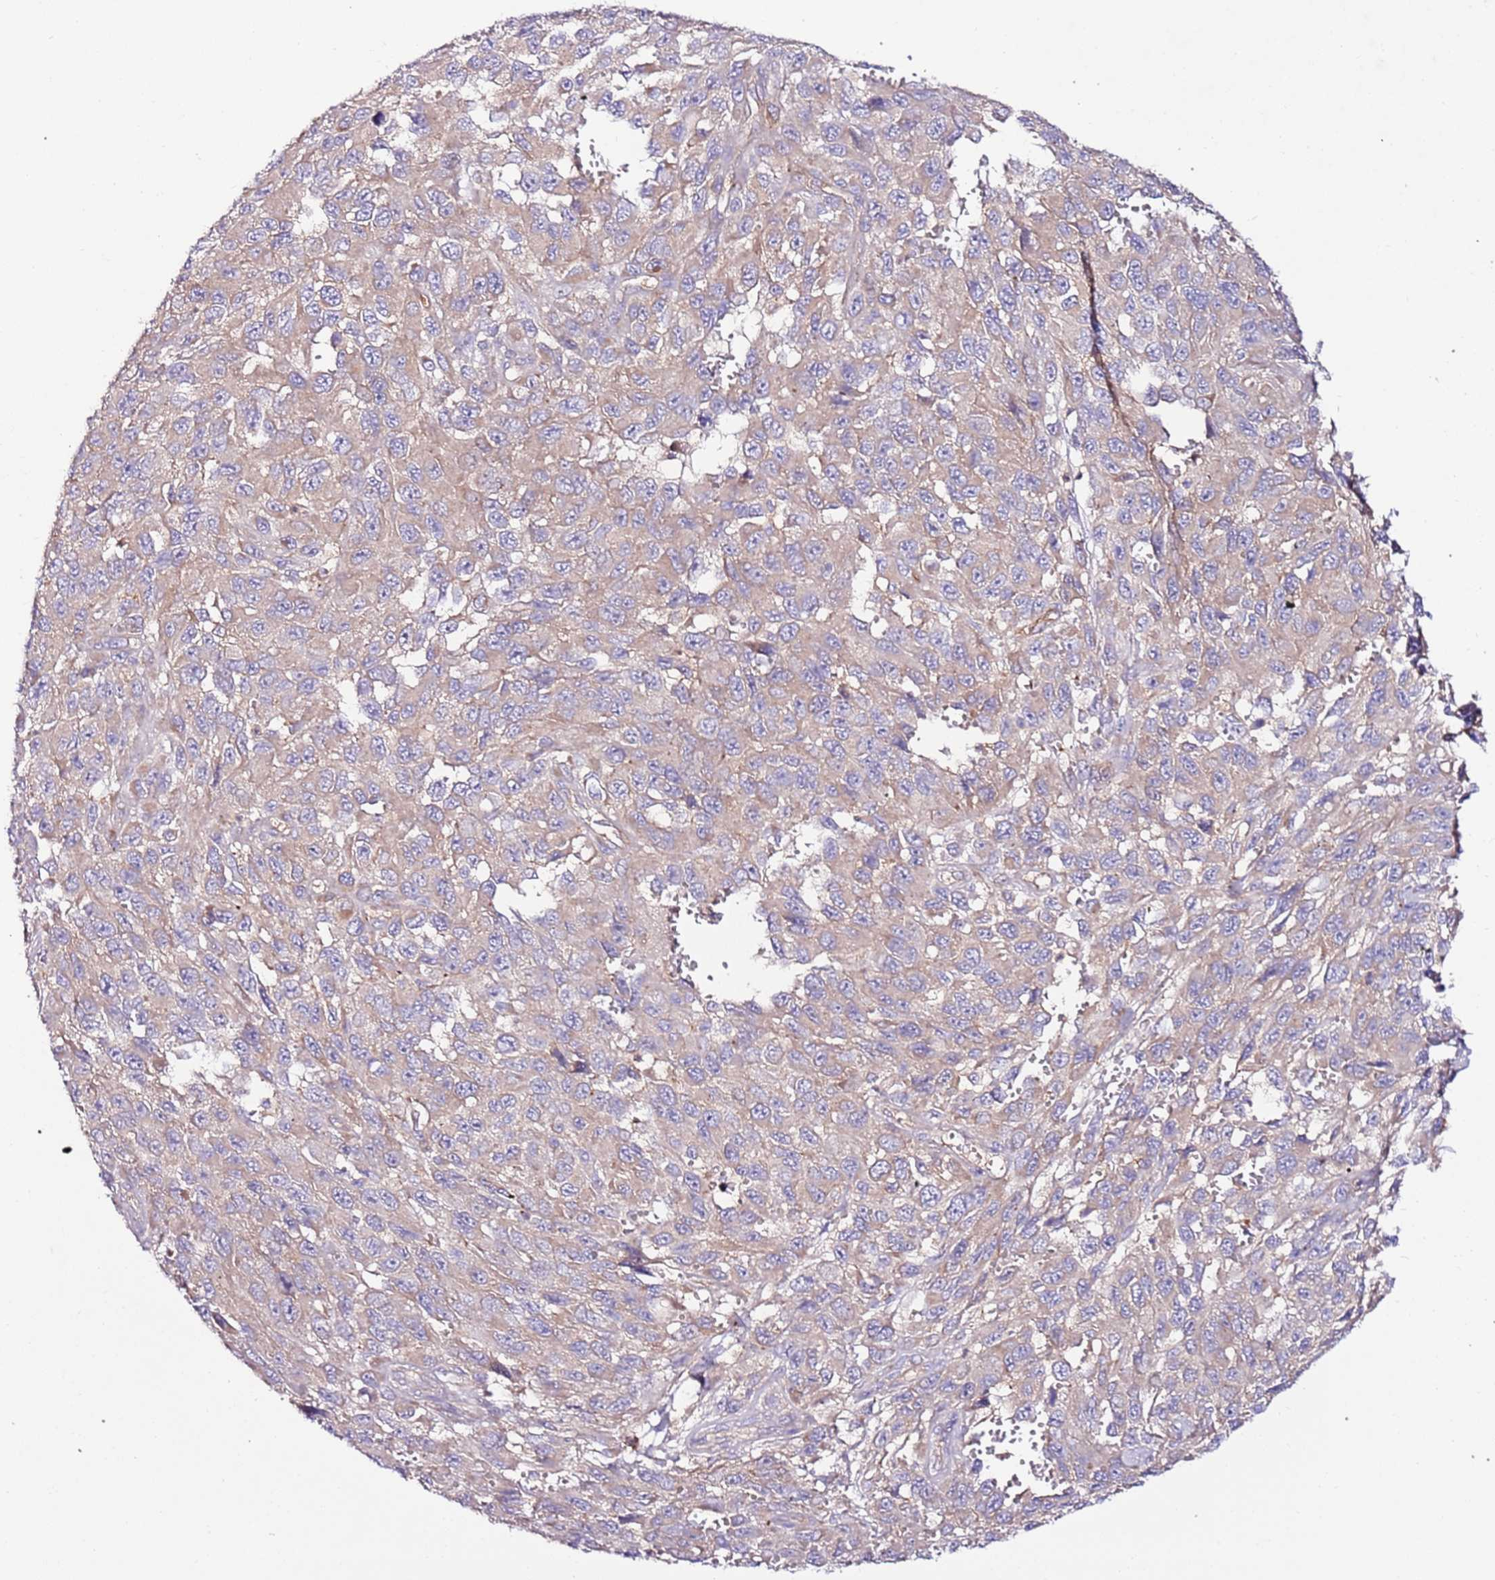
{"staining": {"intensity": "weak", "quantity": ">75%", "location": "cytoplasmic/membranous"}, "tissue": "melanoma", "cell_type": "Tumor cells", "image_type": "cancer", "snomed": [{"axis": "morphology", "description": "Normal tissue, NOS"}, {"axis": "morphology", "description": "Malignant melanoma, NOS"}, {"axis": "topography", "description": "Skin"}], "caption": "A micrograph showing weak cytoplasmic/membranous staining in about >75% of tumor cells in melanoma, as visualized by brown immunohistochemical staining.", "gene": "FLVCR1", "patient": {"sex": "female", "age": 96}}